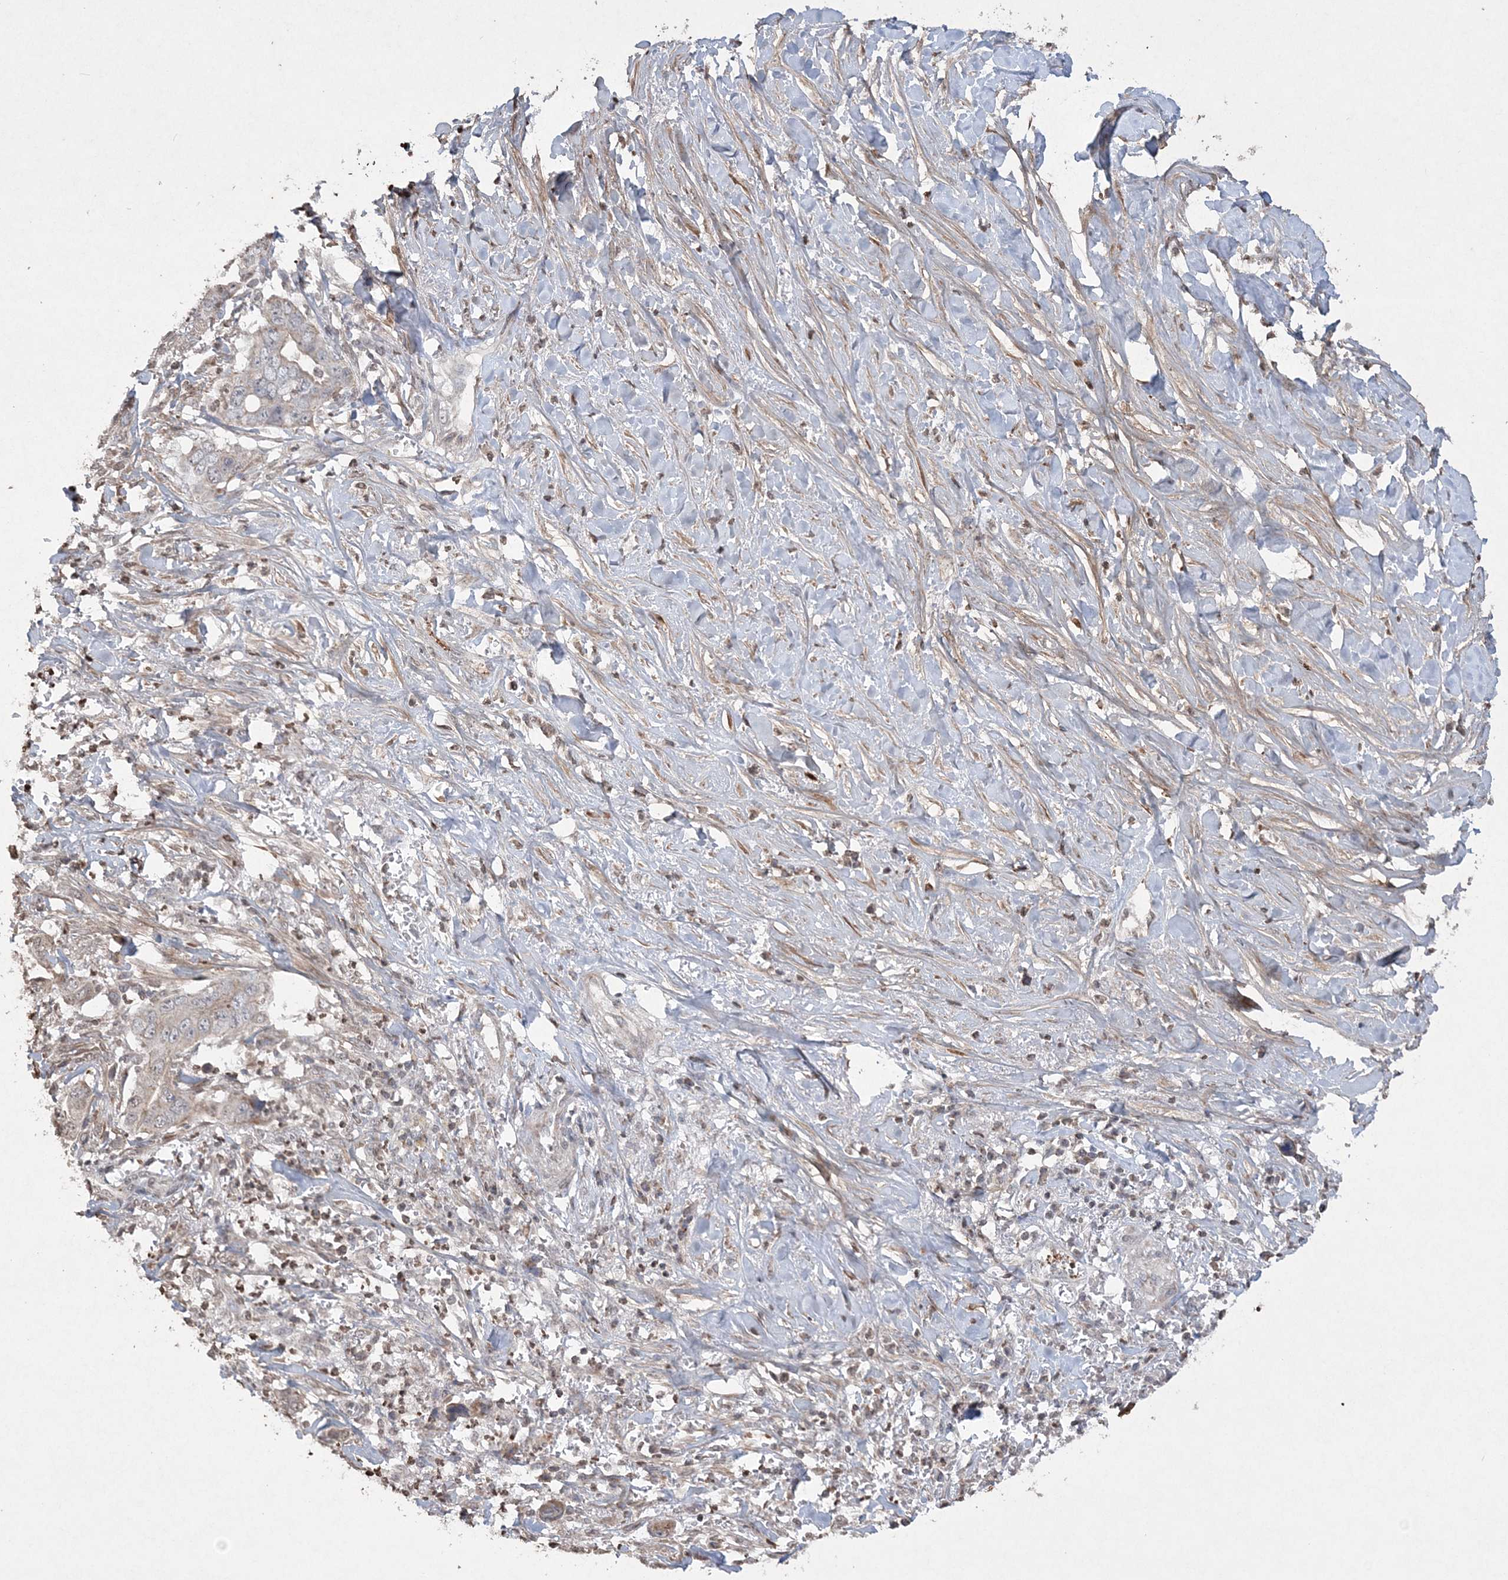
{"staining": {"intensity": "weak", "quantity": "<25%", "location": "cytoplasmic/membranous"}, "tissue": "liver cancer", "cell_type": "Tumor cells", "image_type": "cancer", "snomed": [{"axis": "morphology", "description": "Cholangiocarcinoma"}, {"axis": "topography", "description": "Liver"}], "caption": "Tumor cells are negative for protein expression in human liver cancer. (IHC, brightfield microscopy, high magnification).", "gene": "TTC7A", "patient": {"sex": "female", "age": 79}}